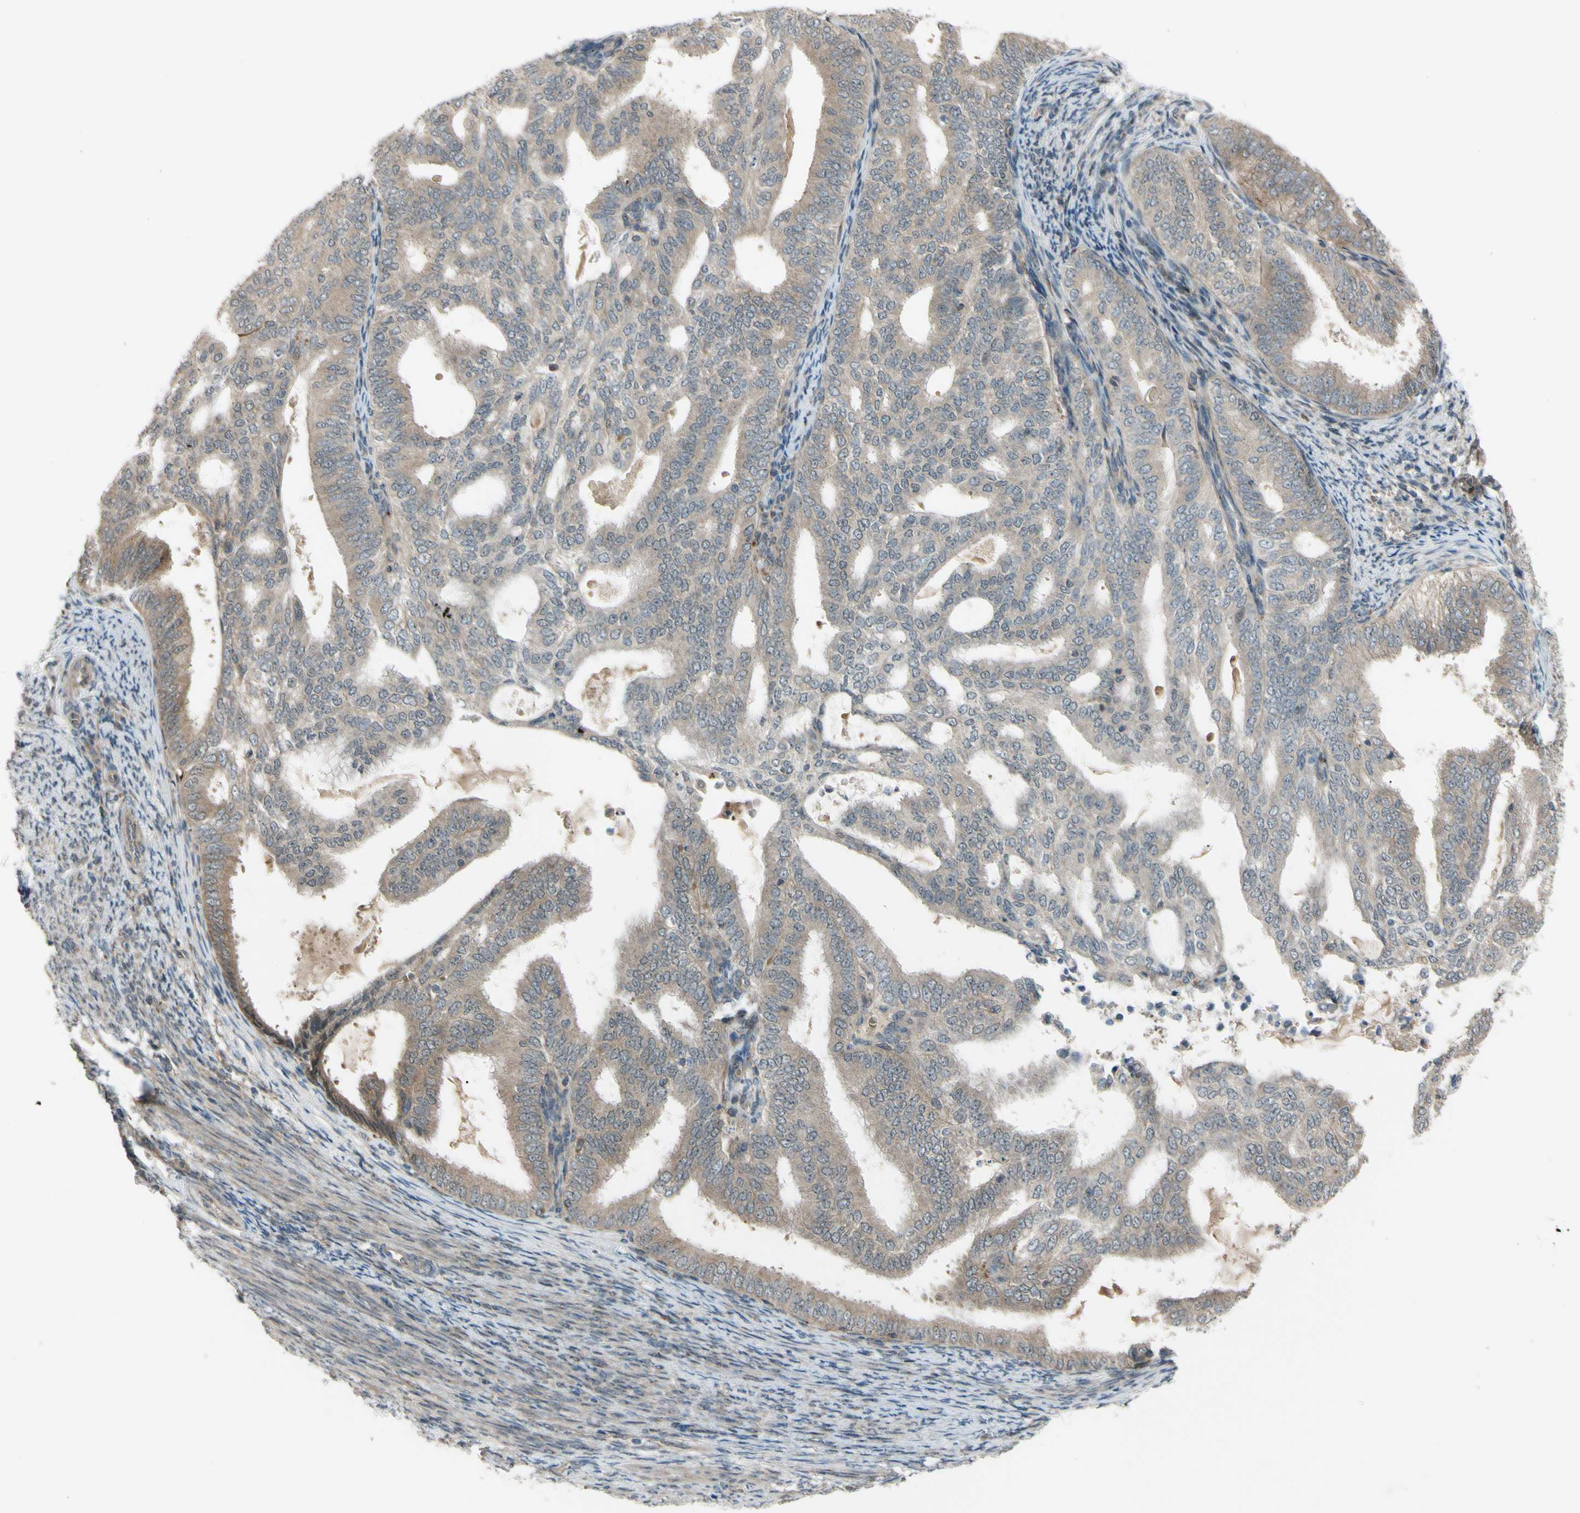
{"staining": {"intensity": "weak", "quantity": "25%-75%", "location": "cytoplasmic/membranous,nuclear"}, "tissue": "endometrial cancer", "cell_type": "Tumor cells", "image_type": "cancer", "snomed": [{"axis": "morphology", "description": "Adenocarcinoma, NOS"}, {"axis": "topography", "description": "Endometrium"}], "caption": "Endometrial cancer stained for a protein reveals weak cytoplasmic/membranous and nuclear positivity in tumor cells.", "gene": "FLII", "patient": {"sex": "female", "age": 58}}